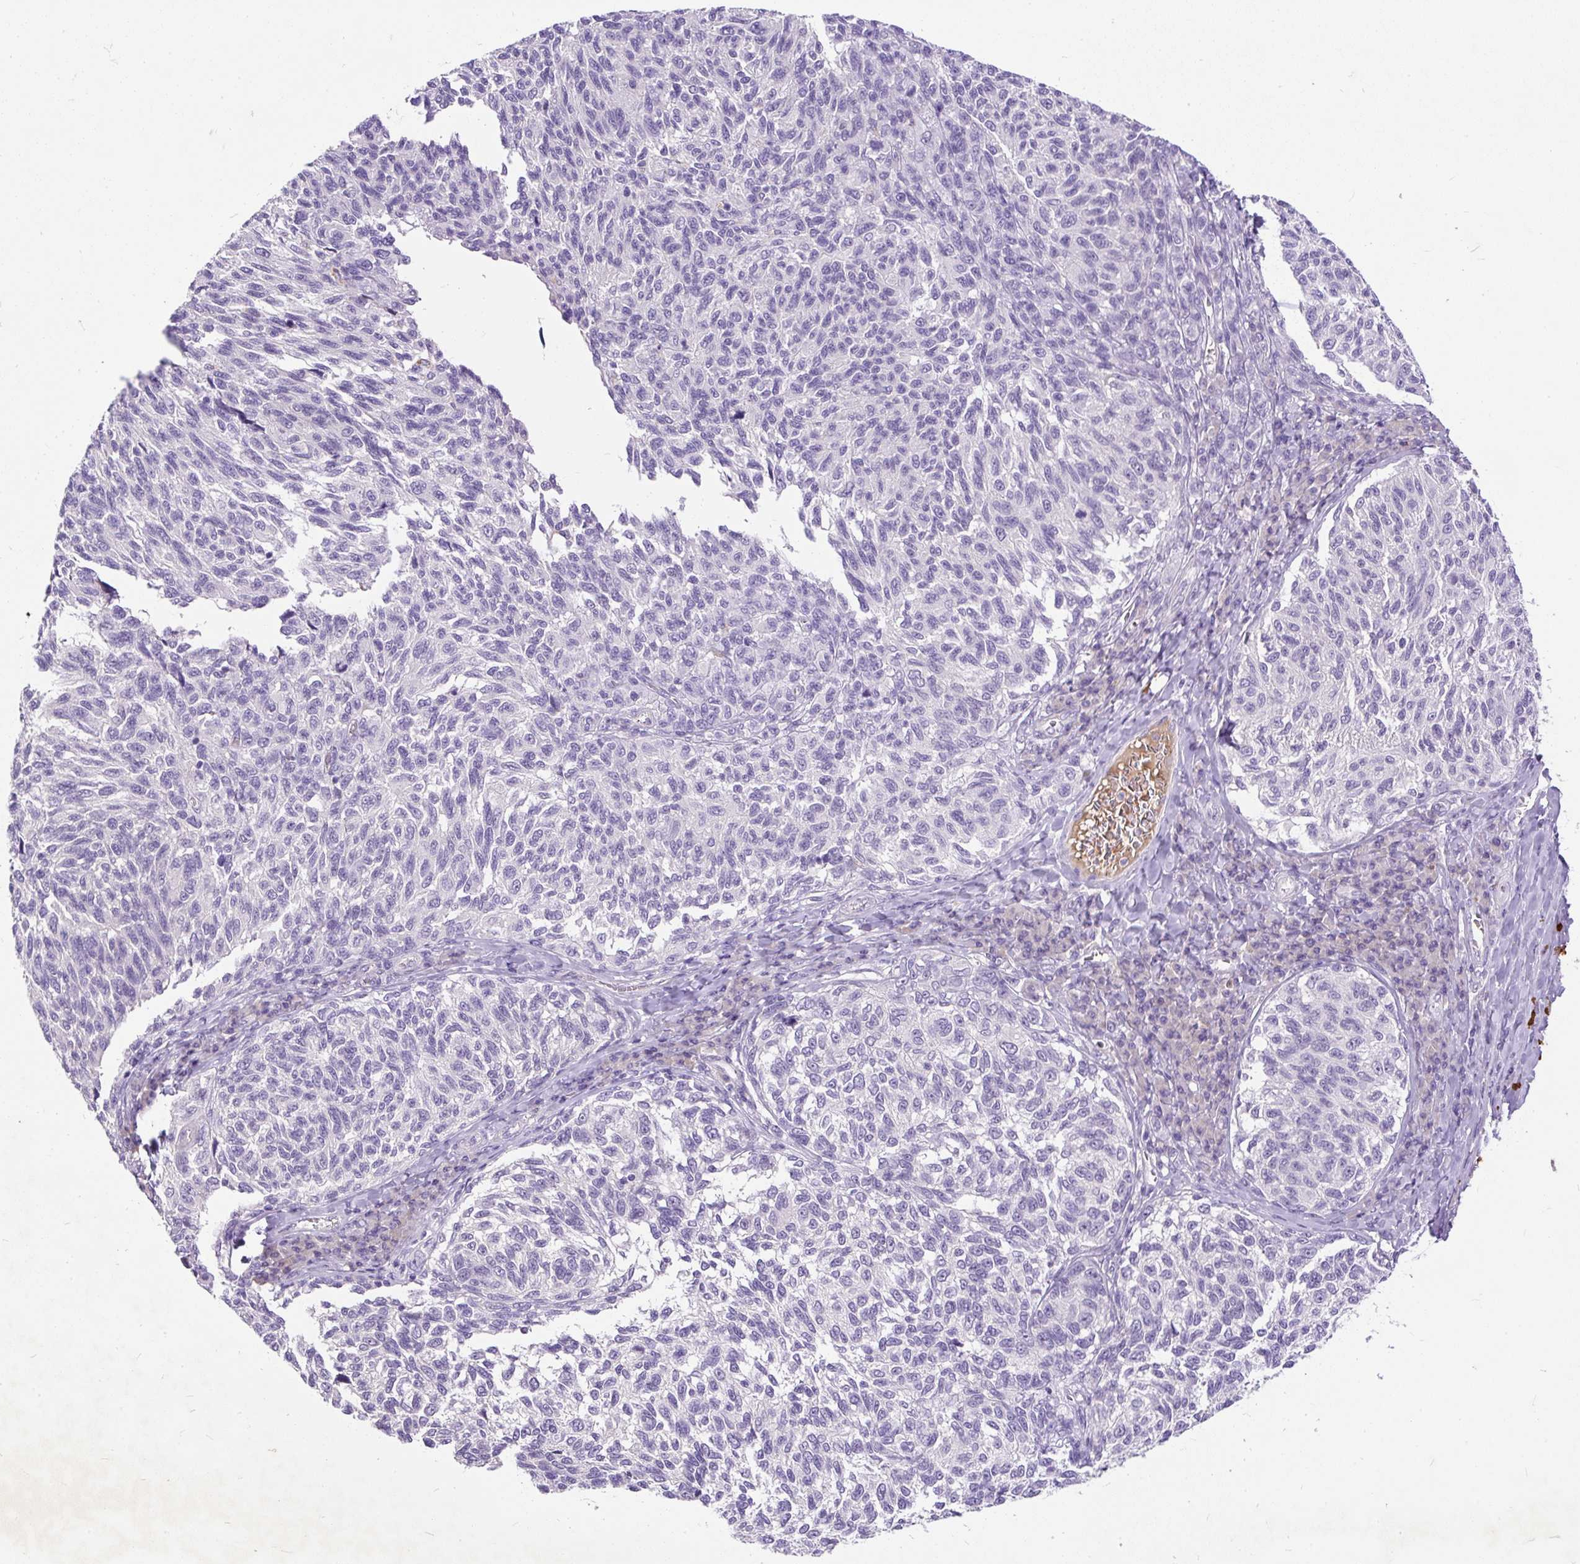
{"staining": {"intensity": "negative", "quantity": "none", "location": "none"}, "tissue": "melanoma", "cell_type": "Tumor cells", "image_type": "cancer", "snomed": [{"axis": "morphology", "description": "Malignant melanoma, NOS"}, {"axis": "topography", "description": "Skin"}], "caption": "Tumor cells show no significant staining in melanoma.", "gene": "KRTAP20-3", "patient": {"sex": "female", "age": 73}}